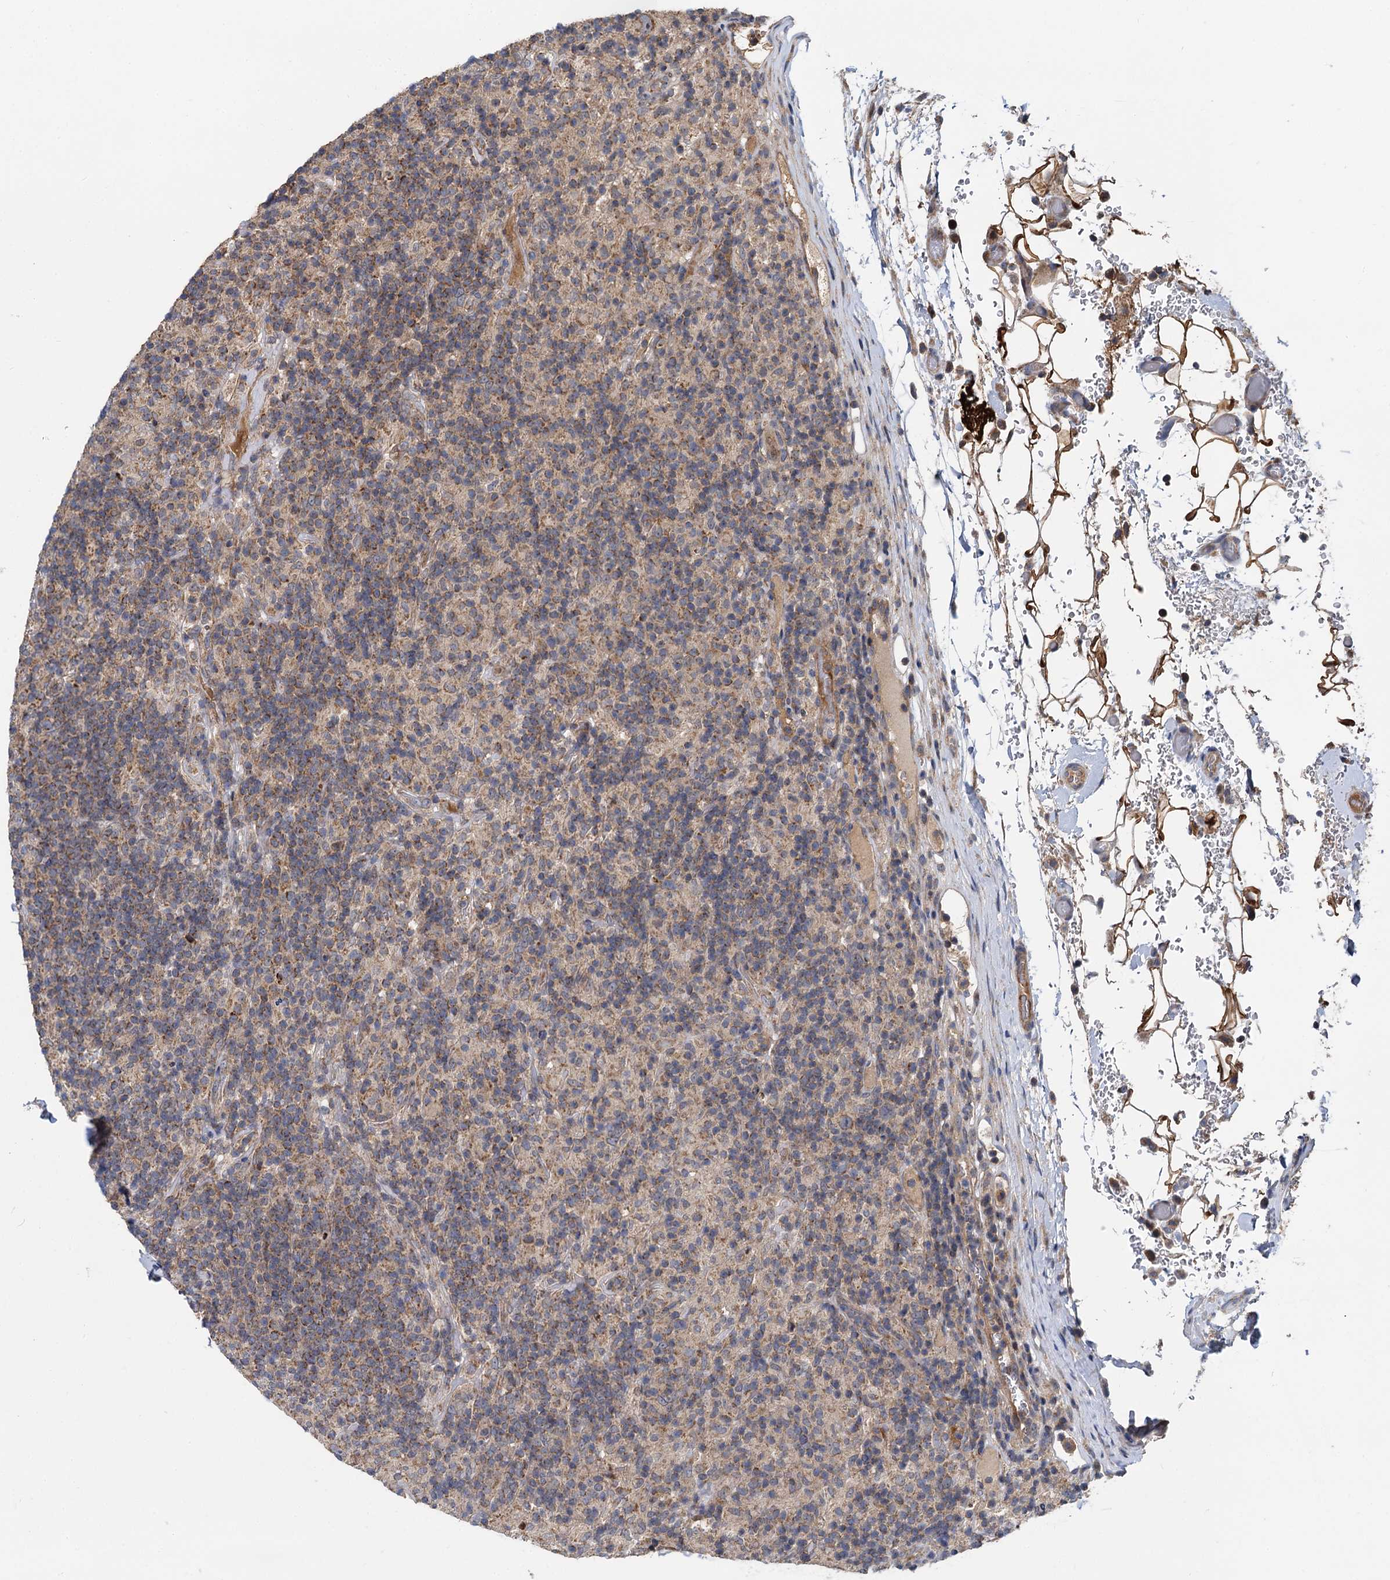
{"staining": {"intensity": "moderate", "quantity": "<25%", "location": "cytoplasmic/membranous"}, "tissue": "lymphoma", "cell_type": "Tumor cells", "image_type": "cancer", "snomed": [{"axis": "morphology", "description": "Hodgkin's disease, NOS"}, {"axis": "topography", "description": "Lymph node"}], "caption": "Lymphoma was stained to show a protein in brown. There is low levels of moderate cytoplasmic/membranous expression in approximately <25% of tumor cells.", "gene": "SPRYD3", "patient": {"sex": "male", "age": 70}}